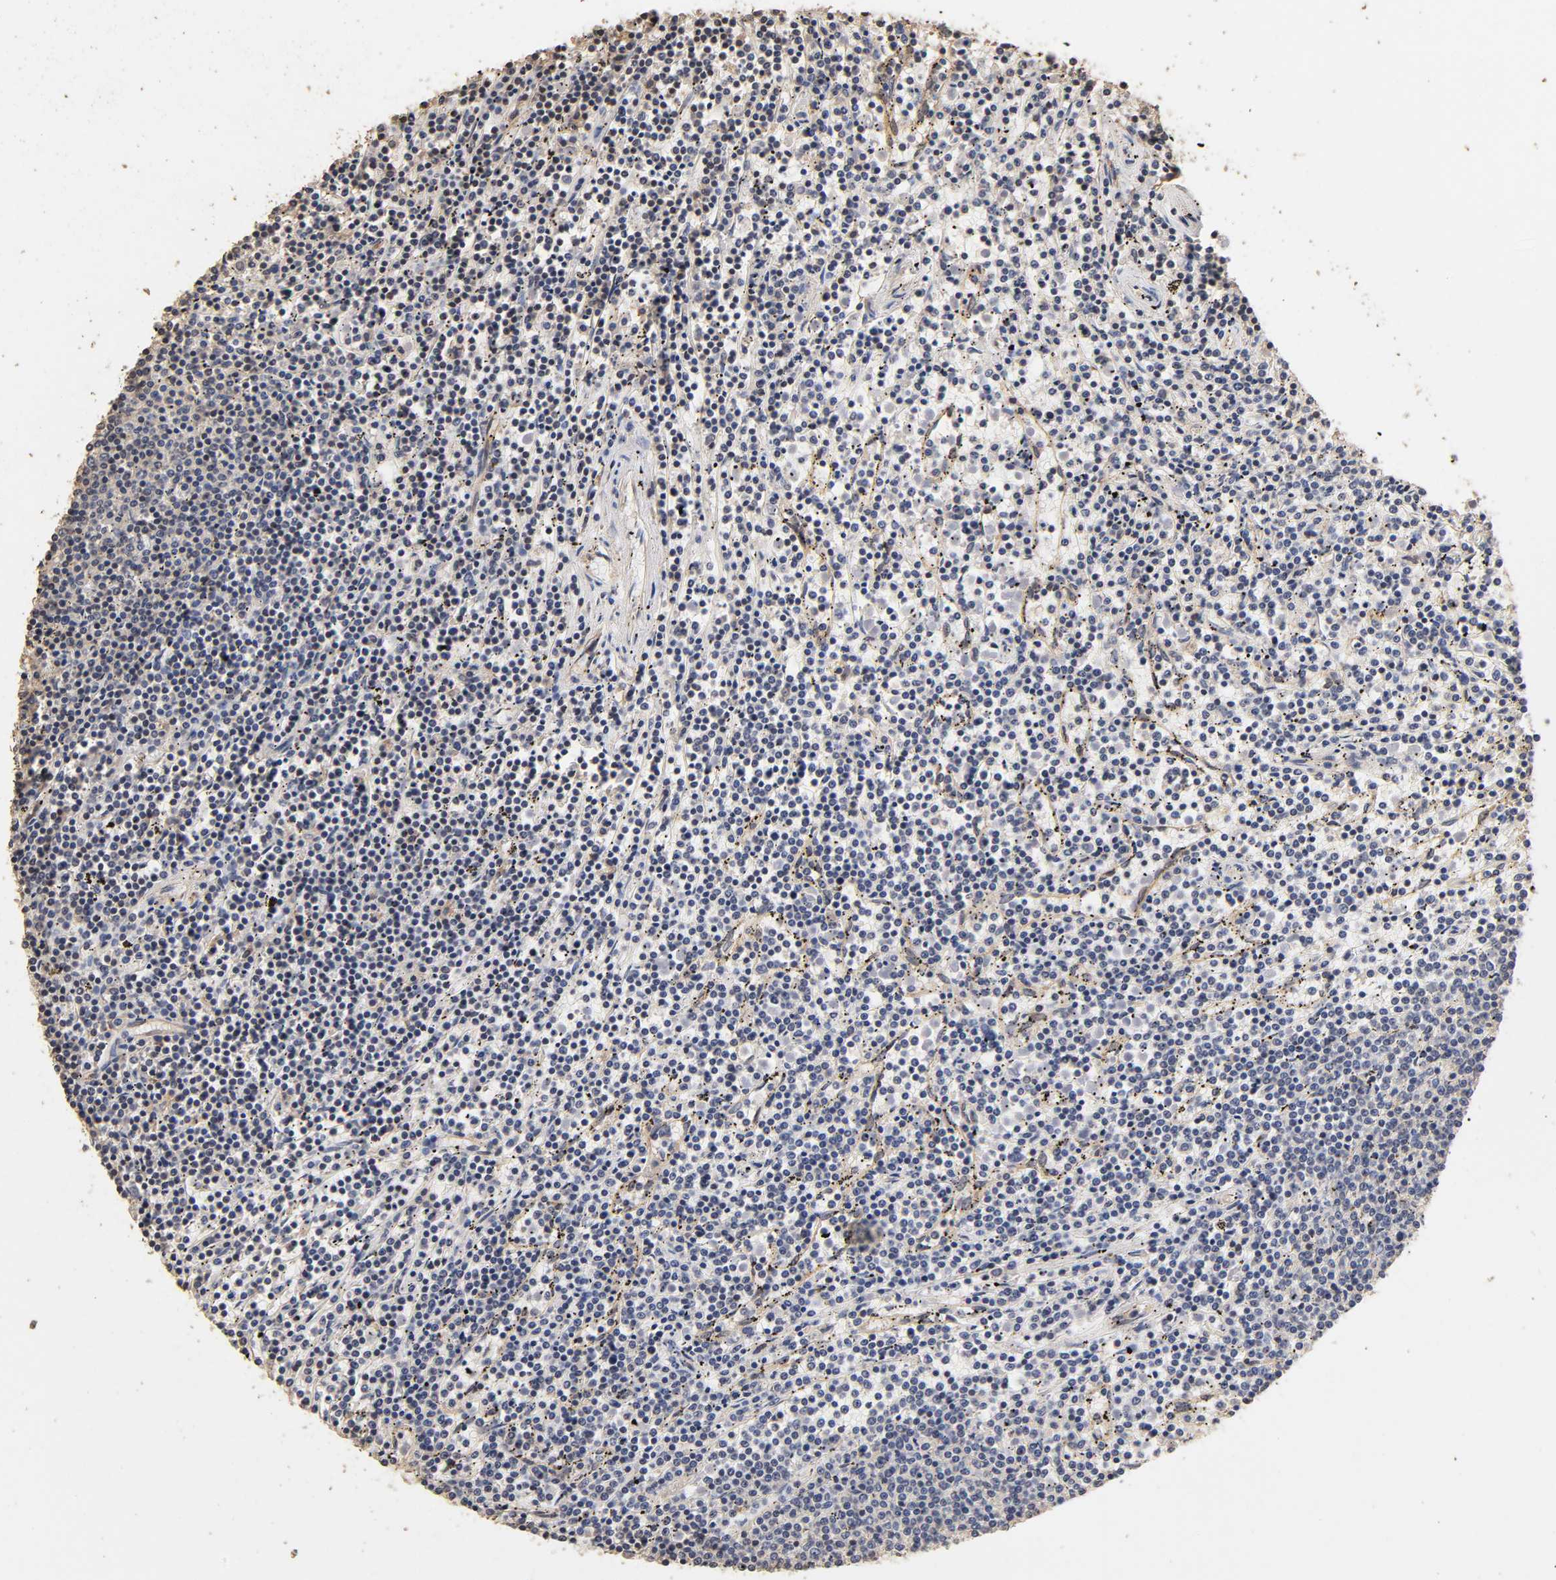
{"staining": {"intensity": "negative", "quantity": "none", "location": "none"}, "tissue": "lymphoma", "cell_type": "Tumor cells", "image_type": "cancer", "snomed": [{"axis": "morphology", "description": "Malignant lymphoma, non-Hodgkin's type, Low grade"}, {"axis": "topography", "description": "Spleen"}], "caption": "This is an immunohistochemistry image of human malignant lymphoma, non-Hodgkin's type (low-grade). There is no positivity in tumor cells.", "gene": "VSIG4", "patient": {"sex": "female", "age": 50}}